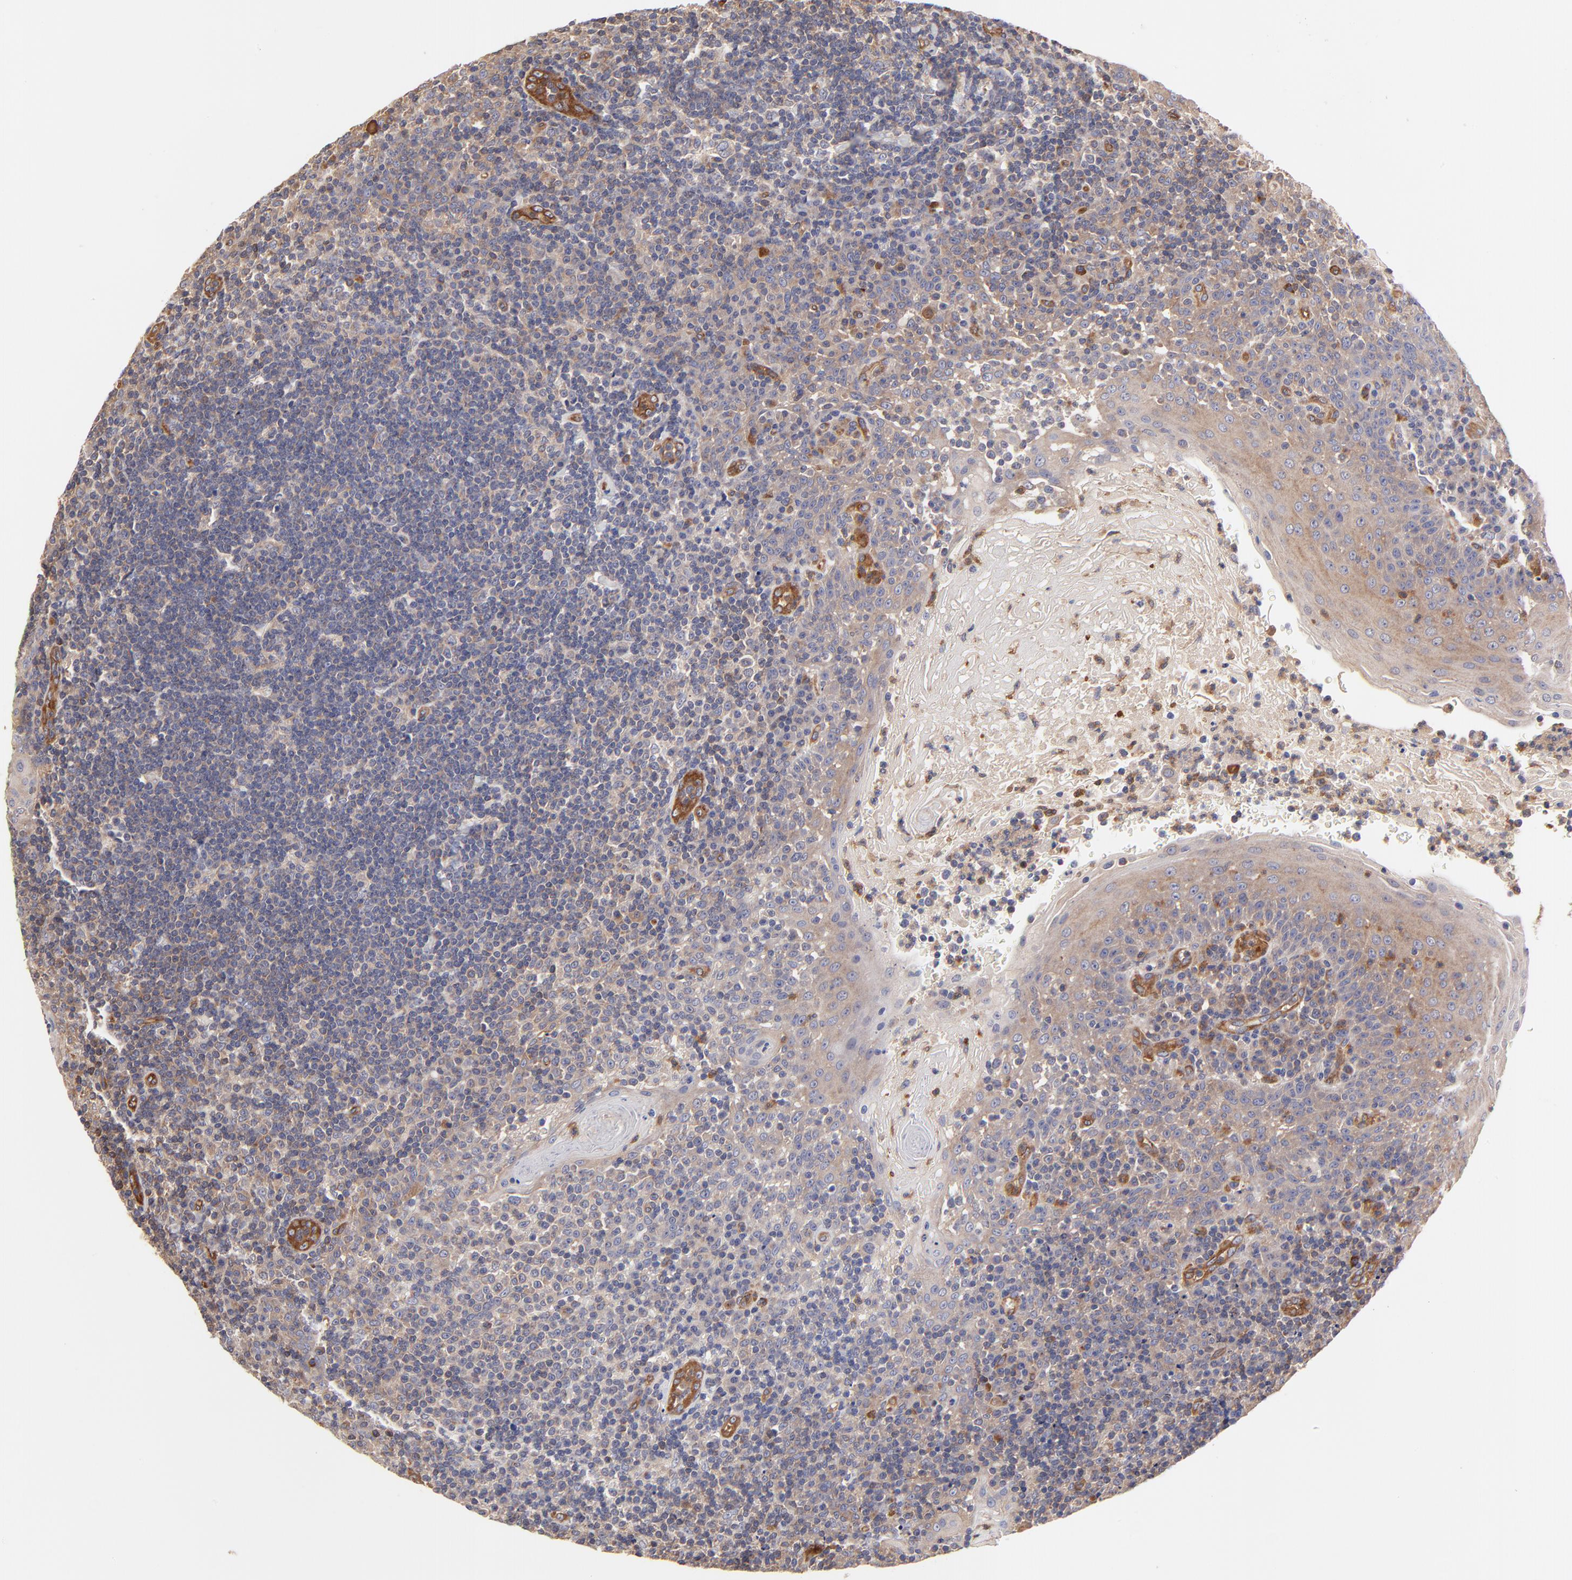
{"staining": {"intensity": "weak", "quantity": "25%-75%", "location": "cytoplasmic/membranous"}, "tissue": "tonsil", "cell_type": "Germinal center cells", "image_type": "normal", "snomed": [{"axis": "morphology", "description": "Normal tissue, NOS"}, {"axis": "topography", "description": "Tonsil"}], "caption": "About 25%-75% of germinal center cells in unremarkable human tonsil show weak cytoplasmic/membranous protein expression as visualized by brown immunohistochemical staining.", "gene": "ASB7", "patient": {"sex": "female", "age": 40}}